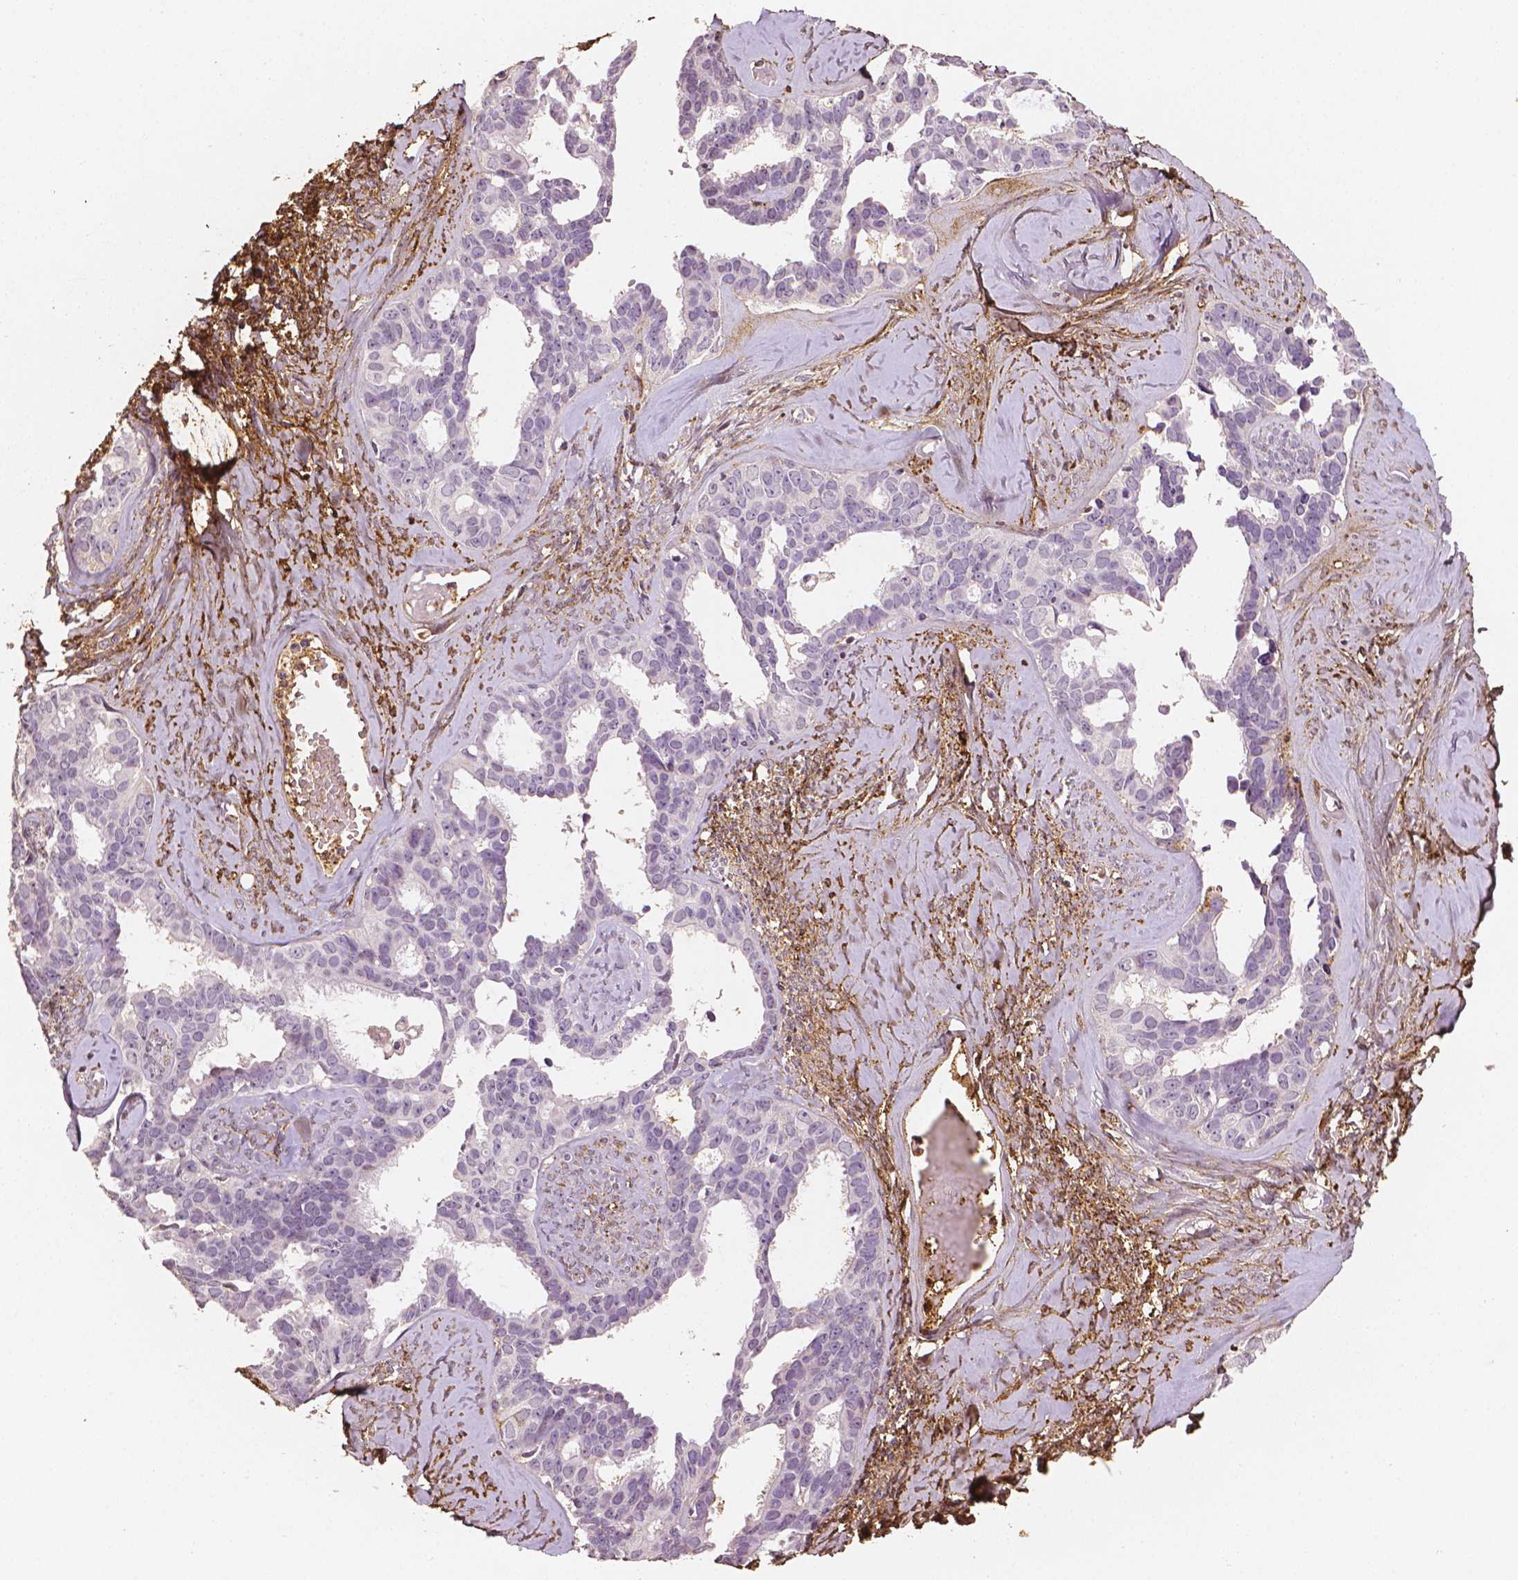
{"staining": {"intensity": "negative", "quantity": "none", "location": "none"}, "tissue": "ovarian cancer", "cell_type": "Tumor cells", "image_type": "cancer", "snomed": [{"axis": "morphology", "description": "Cystadenocarcinoma, serous, NOS"}, {"axis": "topography", "description": "Ovary"}], "caption": "An immunohistochemistry image of ovarian cancer (serous cystadenocarcinoma) is shown. There is no staining in tumor cells of ovarian cancer (serous cystadenocarcinoma). The staining was performed using DAB to visualize the protein expression in brown, while the nuclei were stained in blue with hematoxylin (Magnification: 20x).", "gene": "DCN", "patient": {"sex": "female", "age": 69}}